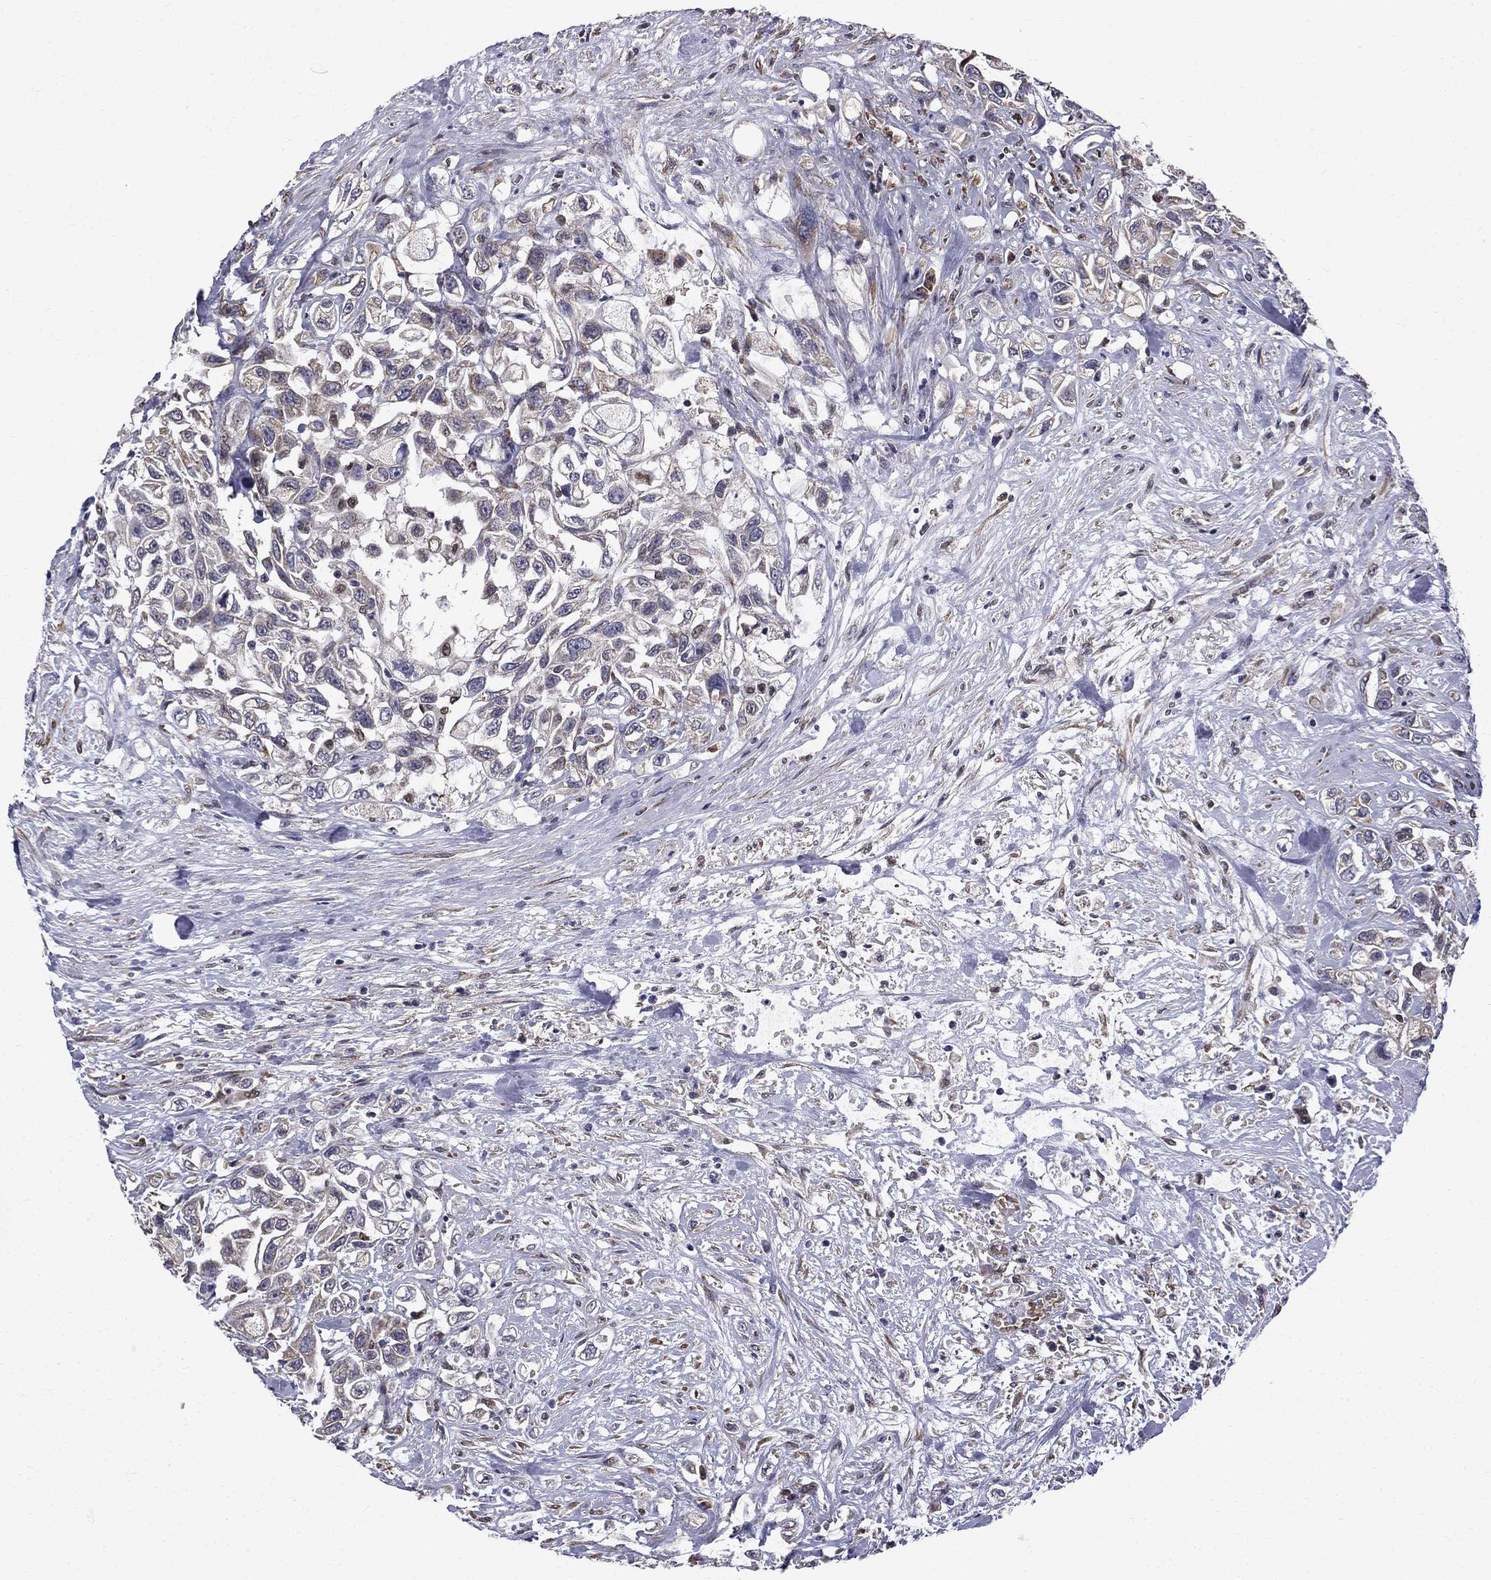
{"staining": {"intensity": "negative", "quantity": "none", "location": "none"}, "tissue": "urothelial cancer", "cell_type": "Tumor cells", "image_type": "cancer", "snomed": [{"axis": "morphology", "description": "Urothelial carcinoma, High grade"}, {"axis": "topography", "description": "Urinary bladder"}], "caption": "Immunohistochemical staining of human urothelial cancer exhibits no significant positivity in tumor cells. The staining was performed using DAB (3,3'-diaminobenzidine) to visualize the protein expression in brown, while the nuclei were stained in blue with hematoxylin (Magnification: 20x).", "gene": "HSPB2", "patient": {"sex": "female", "age": 56}}